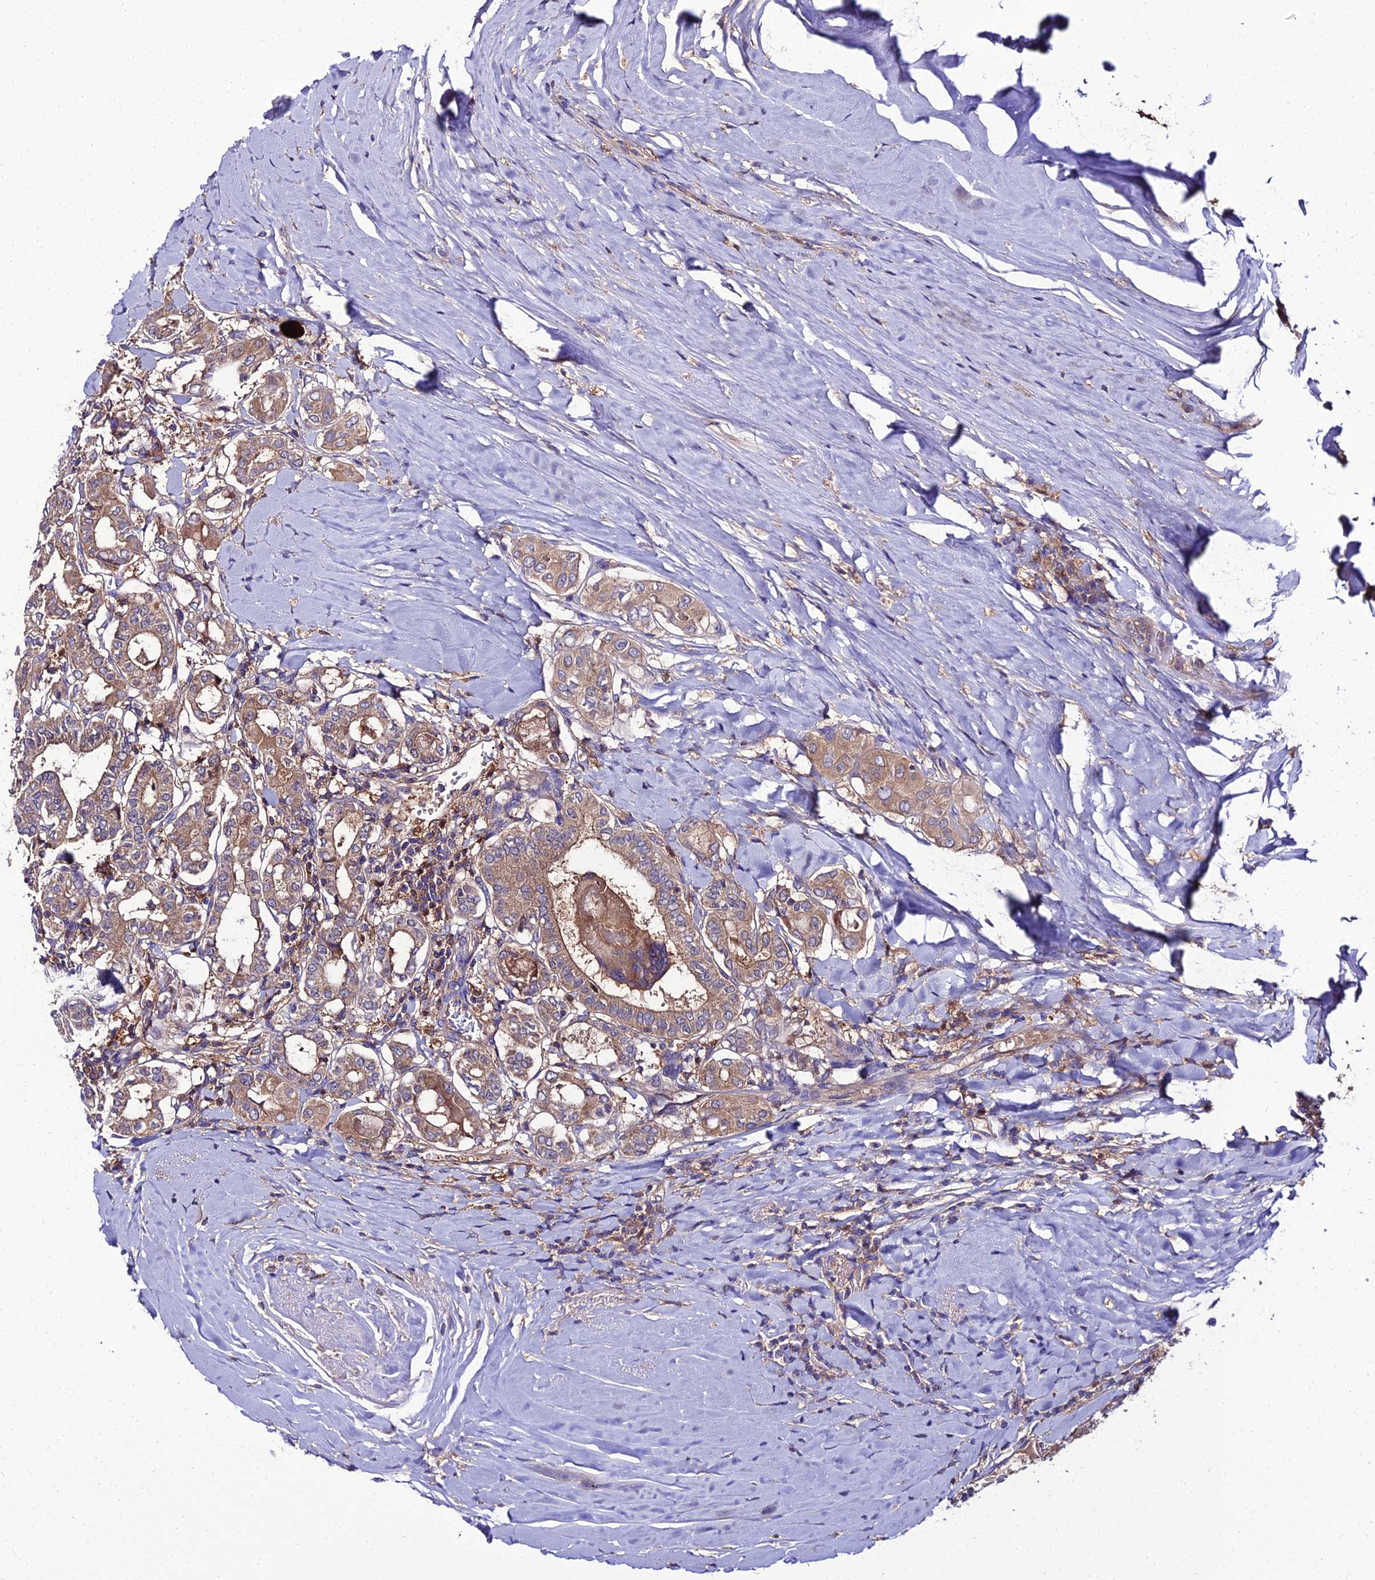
{"staining": {"intensity": "moderate", "quantity": "25%-75%", "location": "cytoplasmic/membranous"}, "tissue": "thyroid cancer", "cell_type": "Tumor cells", "image_type": "cancer", "snomed": [{"axis": "morphology", "description": "Papillary adenocarcinoma, NOS"}, {"axis": "topography", "description": "Thyroid gland"}], "caption": "This is an image of immunohistochemistry staining of thyroid cancer, which shows moderate staining in the cytoplasmic/membranous of tumor cells.", "gene": "C2orf69", "patient": {"sex": "female", "age": 72}}